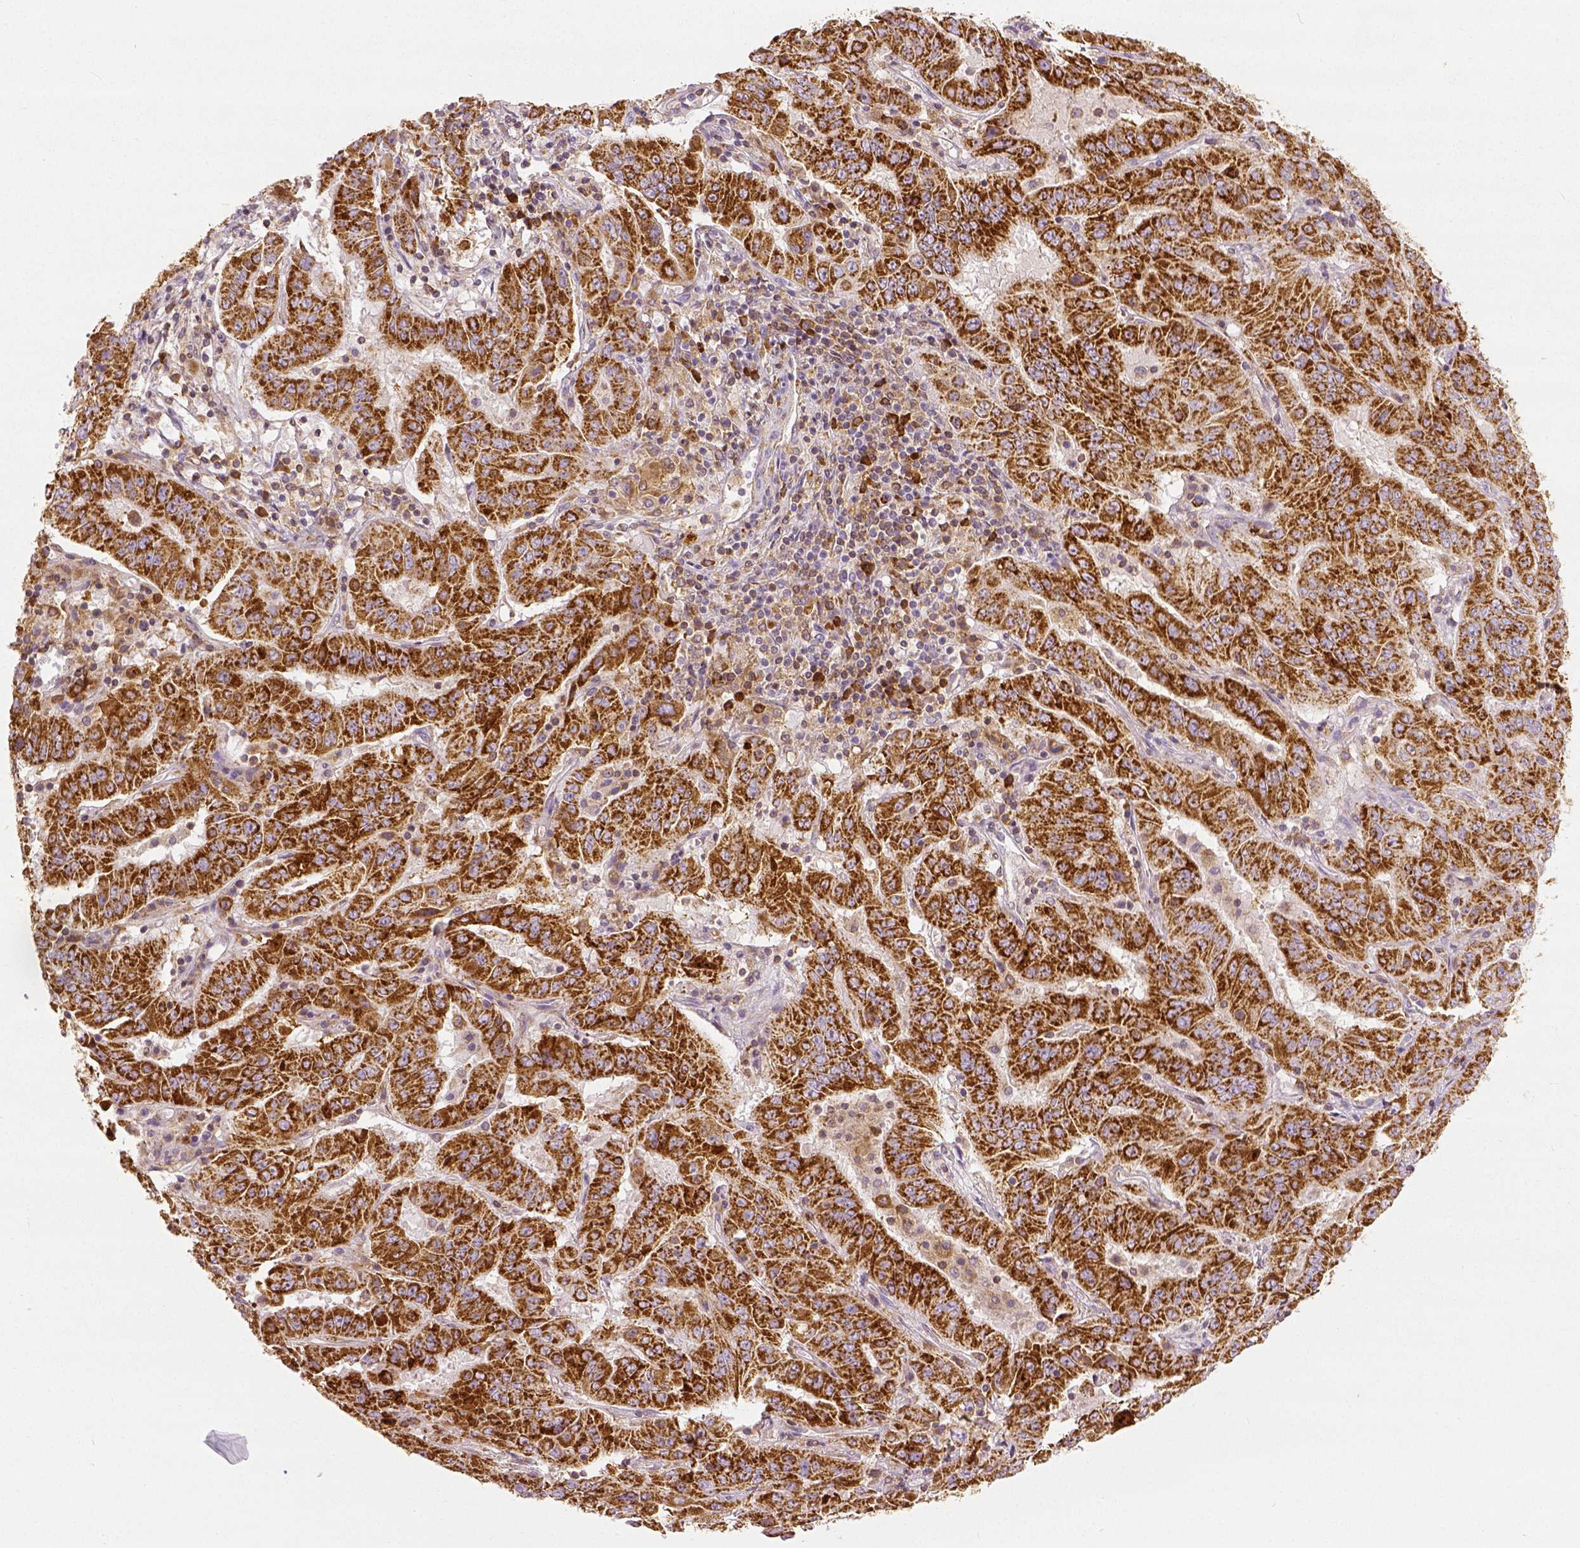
{"staining": {"intensity": "strong", "quantity": ">75%", "location": "cytoplasmic/membranous"}, "tissue": "pancreatic cancer", "cell_type": "Tumor cells", "image_type": "cancer", "snomed": [{"axis": "morphology", "description": "Adenocarcinoma, NOS"}, {"axis": "topography", "description": "Pancreas"}], "caption": "Protein staining of adenocarcinoma (pancreatic) tissue demonstrates strong cytoplasmic/membranous staining in about >75% of tumor cells. The staining is performed using DAB (3,3'-diaminobenzidine) brown chromogen to label protein expression. The nuclei are counter-stained blue using hematoxylin.", "gene": "PGAM5", "patient": {"sex": "male", "age": 63}}